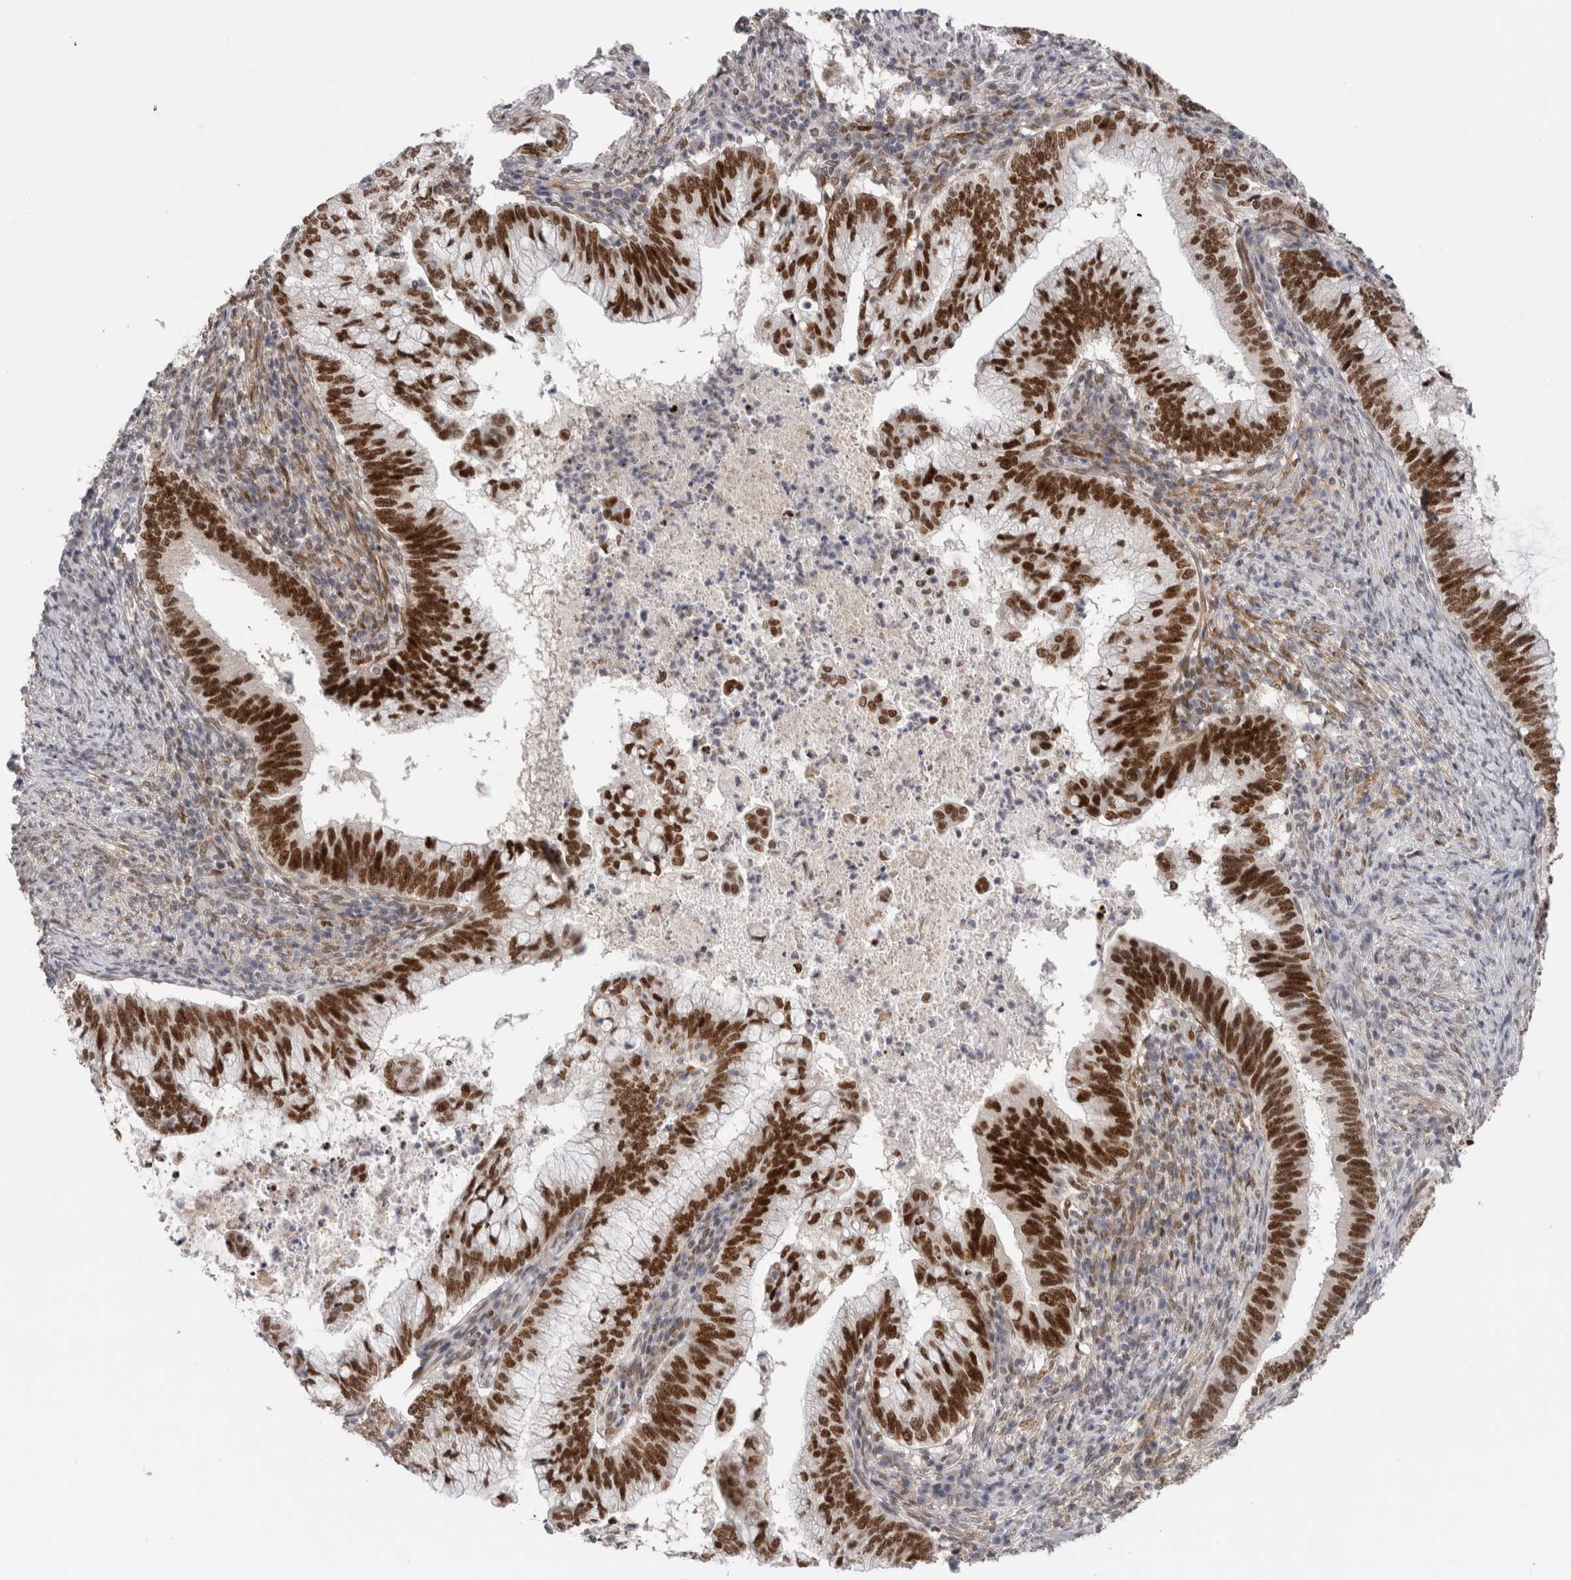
{"staining": {"intensity": "strong", "quantity": ">75%", "location": "nuclear"}, "tissue": "cervical cancer", "cell_type": "Tumor cells", "image_type": "cancer", "snomed": [{"axis": "morphology", "description": "Adenocarcinoma, NOS"}, {"axis": "topography", "description": "Cervix"}], "caption": "Human cervical adenocarcinoma stained for a protein (brown) displays strong nuclear positive expression in approximately >75% of tumor cells.", "gene": "ZNF521", "patient": {"sex": "female", "age": 36}}